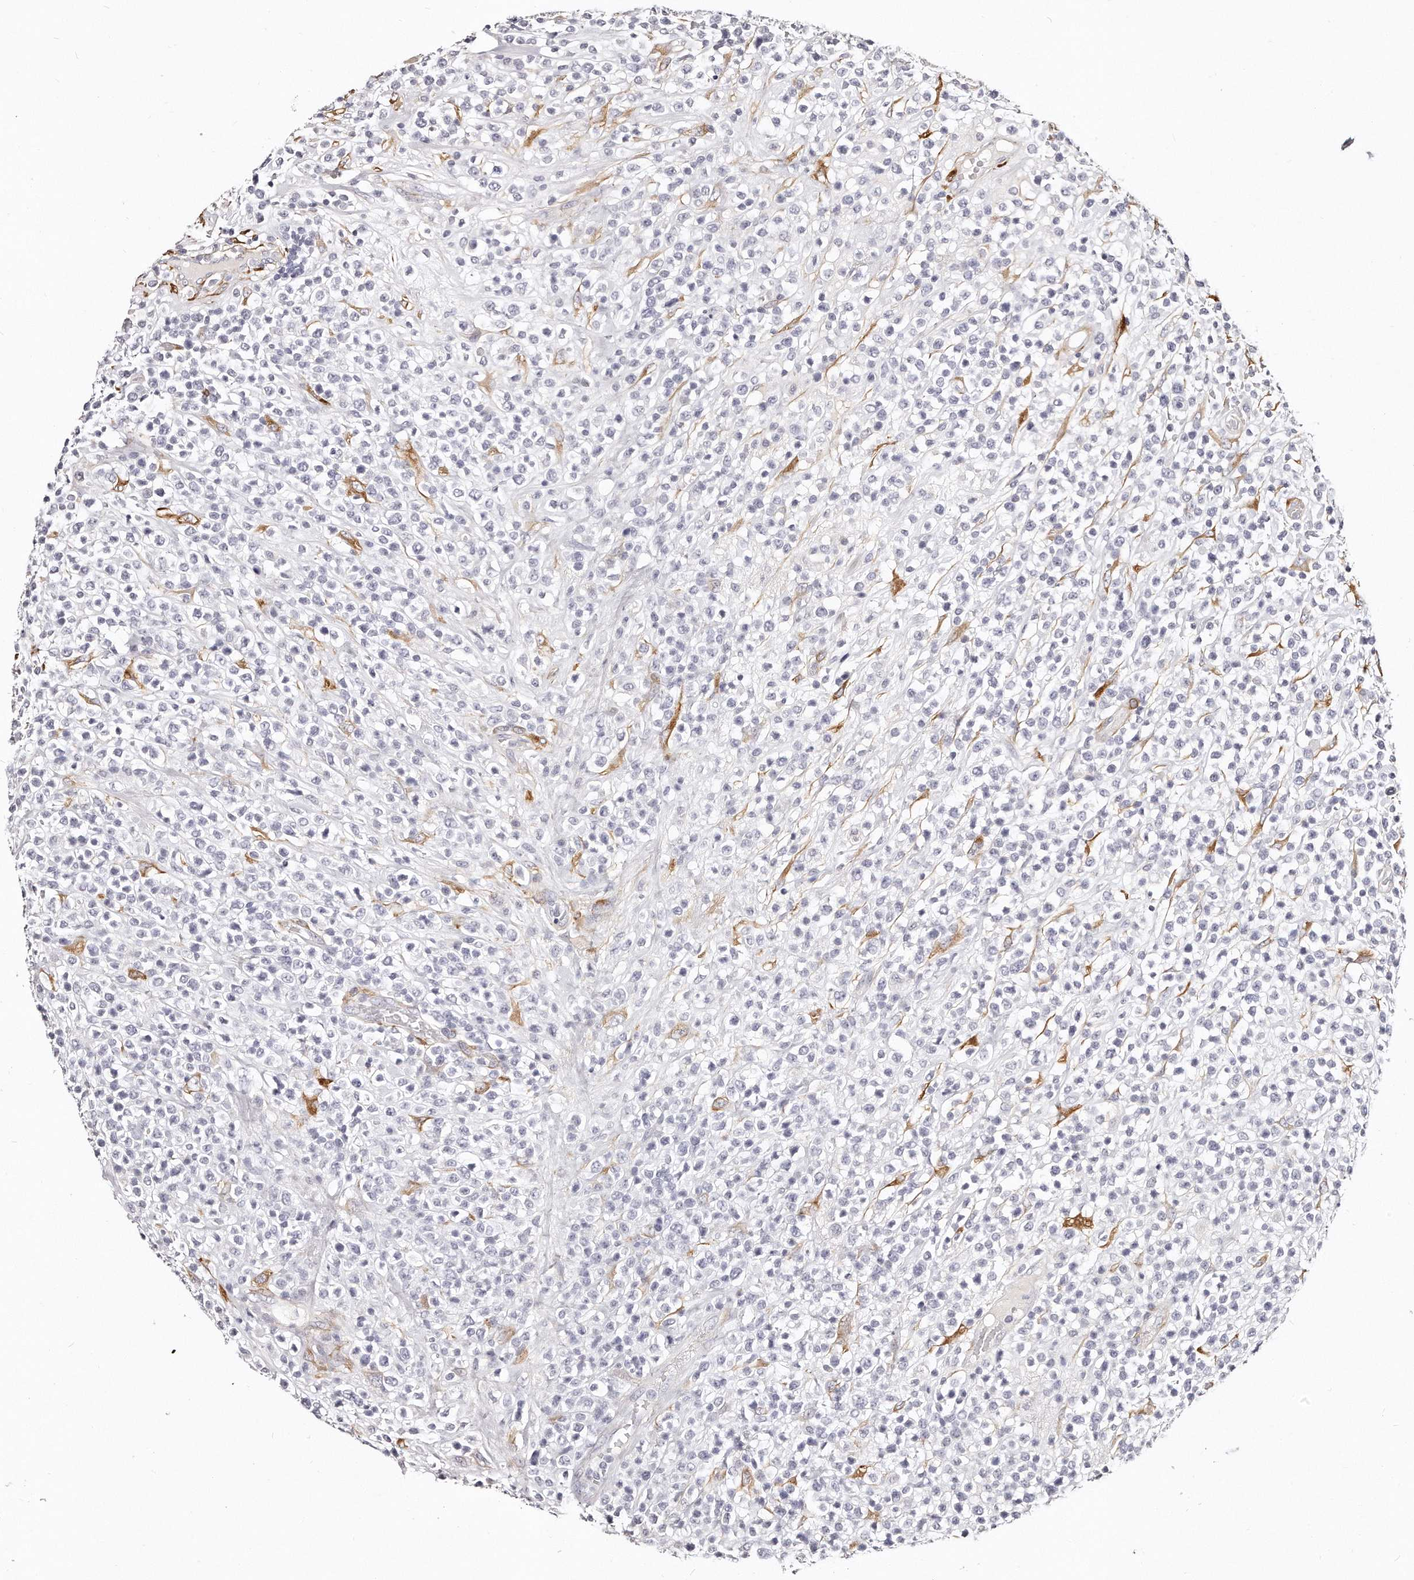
{"staining": {"intensity": "negative", "quantity": "none", "location": "none"}, "tissue": "lymphoma", "cell_type": "Tumor cells", "image_type": "cancer", "snomed": [{"axis": "morphology", "description": "Malignant lymphoma, non-Hodgkin's type, High grade"}, {"axis": "topography", "description": "Colon"}], "caption": "A histopathology image of malignant lymphoma, non-Hodgkin's type (high-grade) stained for a protein shows no brown staining in tumor cells.", "gene": "LMOD1", "patient": {"sex": "female", "age": 53}}